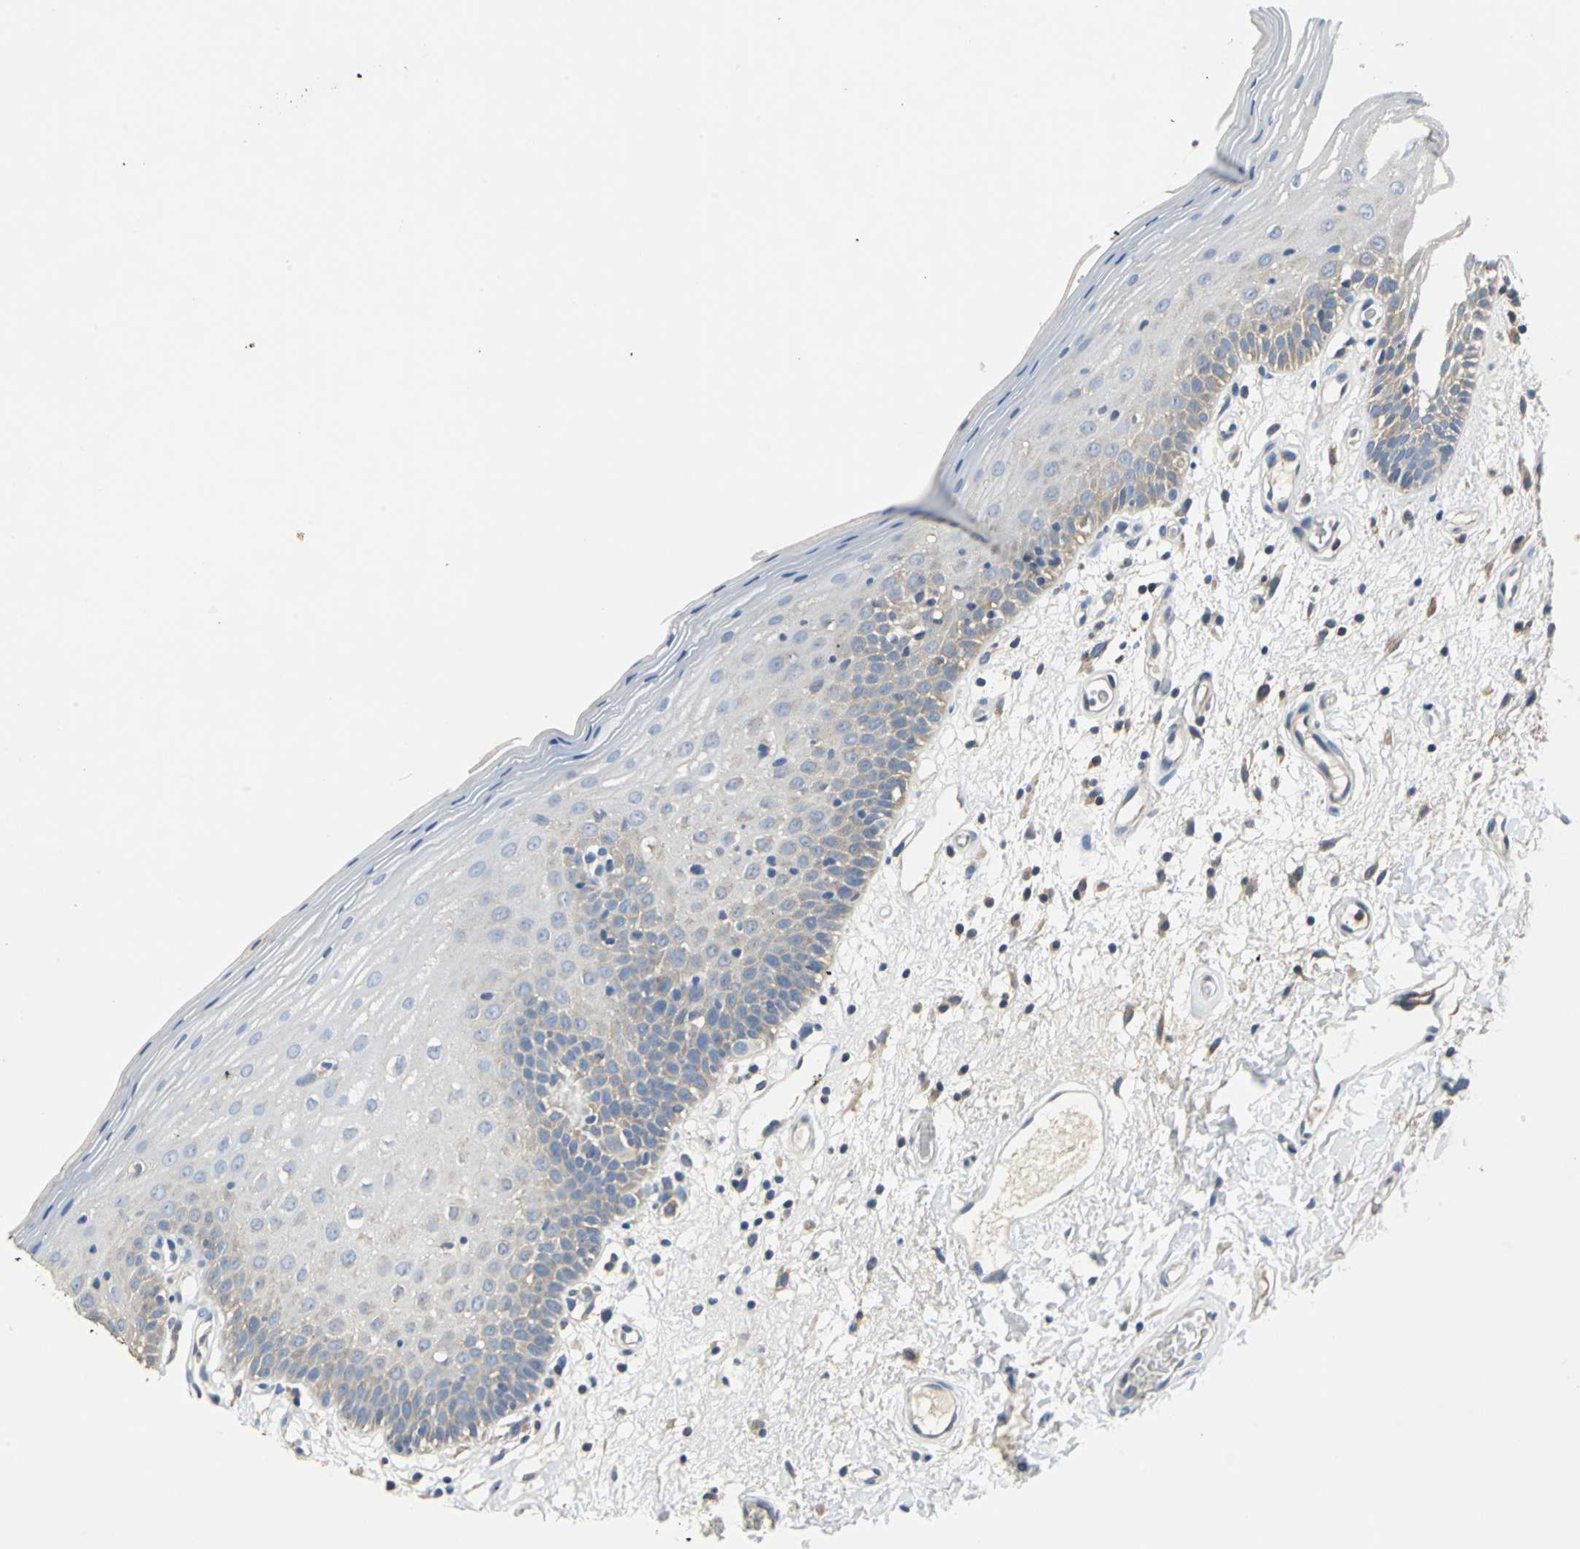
{"staining": {"intensity": "weak", "quantity": "<25%", "location": "cytoplasmic/membranous"}, "tissue": "oral mucosa", "cell_type": "Squamous epithelial cells", "image_type": "normal", "snomed": [{"axis": "morphology", "description": "Normal tissue, NOS"}, {"axis": "morphology", "description": "Squamous cell carcinoma, NOS"}, {"axis": "topography", "description": "Skeletal muscle"}, {"axis": "topography", "description": "Oral tissue"}, {"axis": "topography", "description": "Head-Neck"}], "caption": "The photomicrograph shows no significant positivity in squamous epithelial cells of oral mucosa. (Brightfield microscopy of DAB immunohistochemistry at high magnification).", "gene": "PRKCA", "patient": {"sex": "male", "age": 71}}